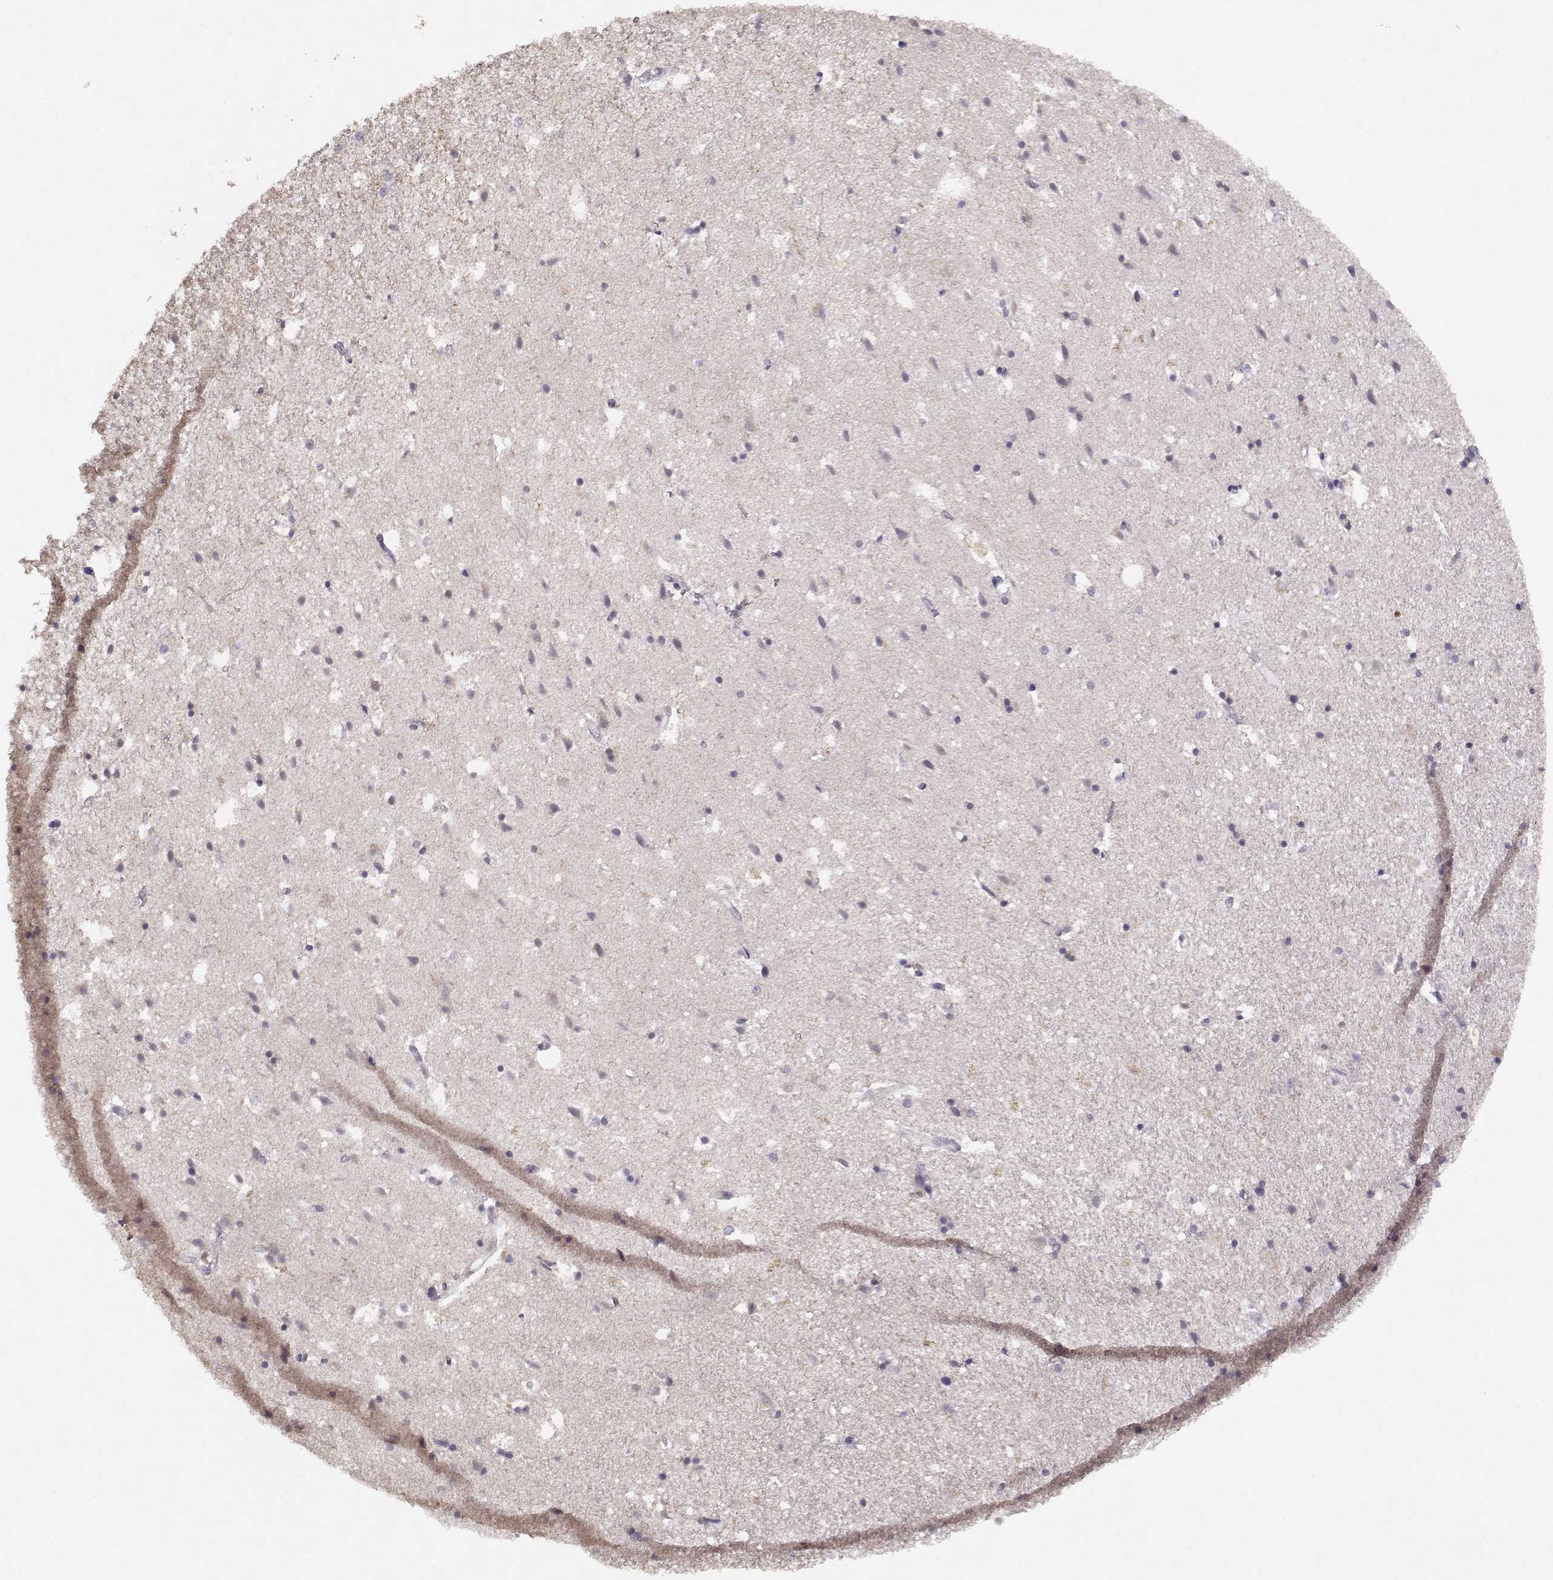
{"staining": {"intensity": "negative", "quantity": "none", "location": "none"}, "tissue": "hippocampus", "cell_type": "Glial cells", "image_type": "normal", "snomed": [{"axis": "morphology", "description": "Normal tissue, NOS"}, {"axis": "topography", "description": "Hippocampus"}], "caption": "Immunohistochemistry (IHC) of unremarkable human hippocampus shows no expression in glial cells.", "gene": "BMX", "patient": {"sex": "male", "age": 49}}